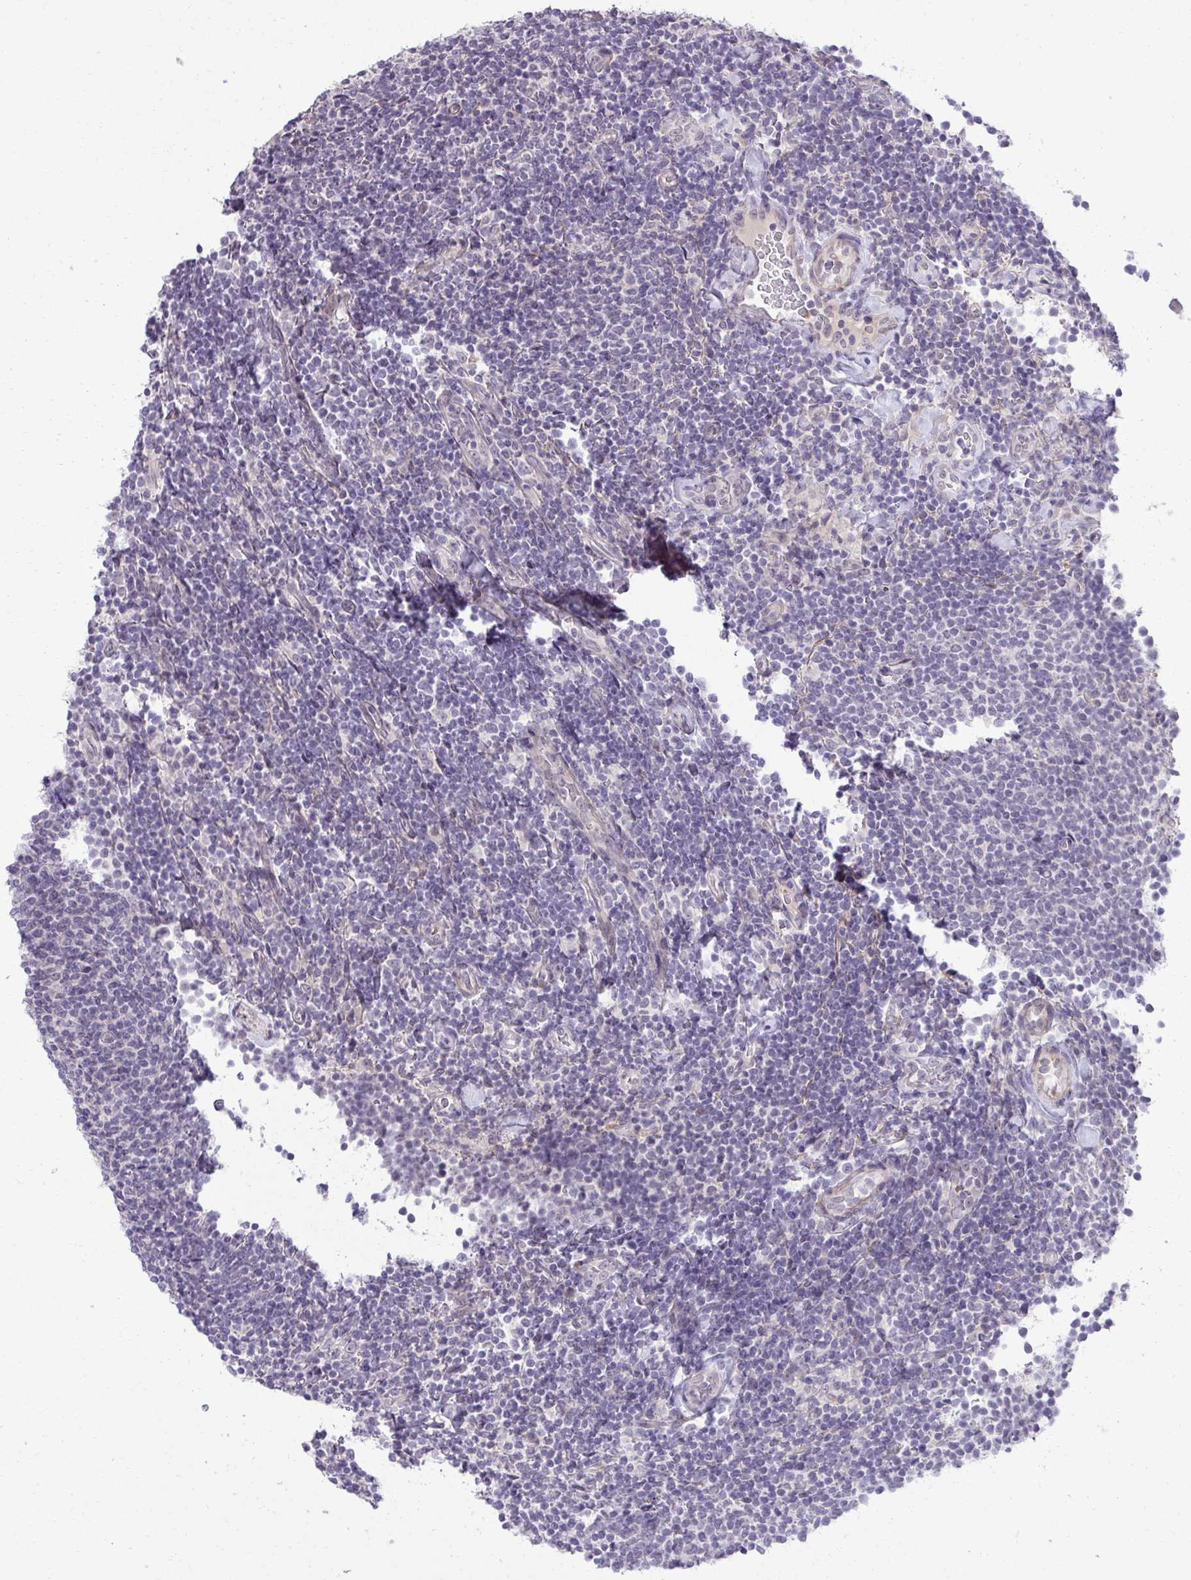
{"staining": {"intensity": "negative", "quantity": "none", "location": "none"}, "tissue": "lymphoma", "cell_type": "Tumor cells", "image_type": "cancer", "snomed": [{"axis": "morphology", "description": "Malignant lymphoma, non-Hodgkin's type, Low grade"}, {"axis": "topography", "description": "Lymph node"}], "caption": "Photomicrograph shows no significant protein expression in tumor cells of malignant lymphoma, non-Hodgkin's type (low-grade). Brightfield microscopy of immunohistochemistry stained with DAB (brown) and hematoxylin (blue), captured at high magnification.", "gene": "SLC30A3", "patient": {"sex": "male", "age": 52}}